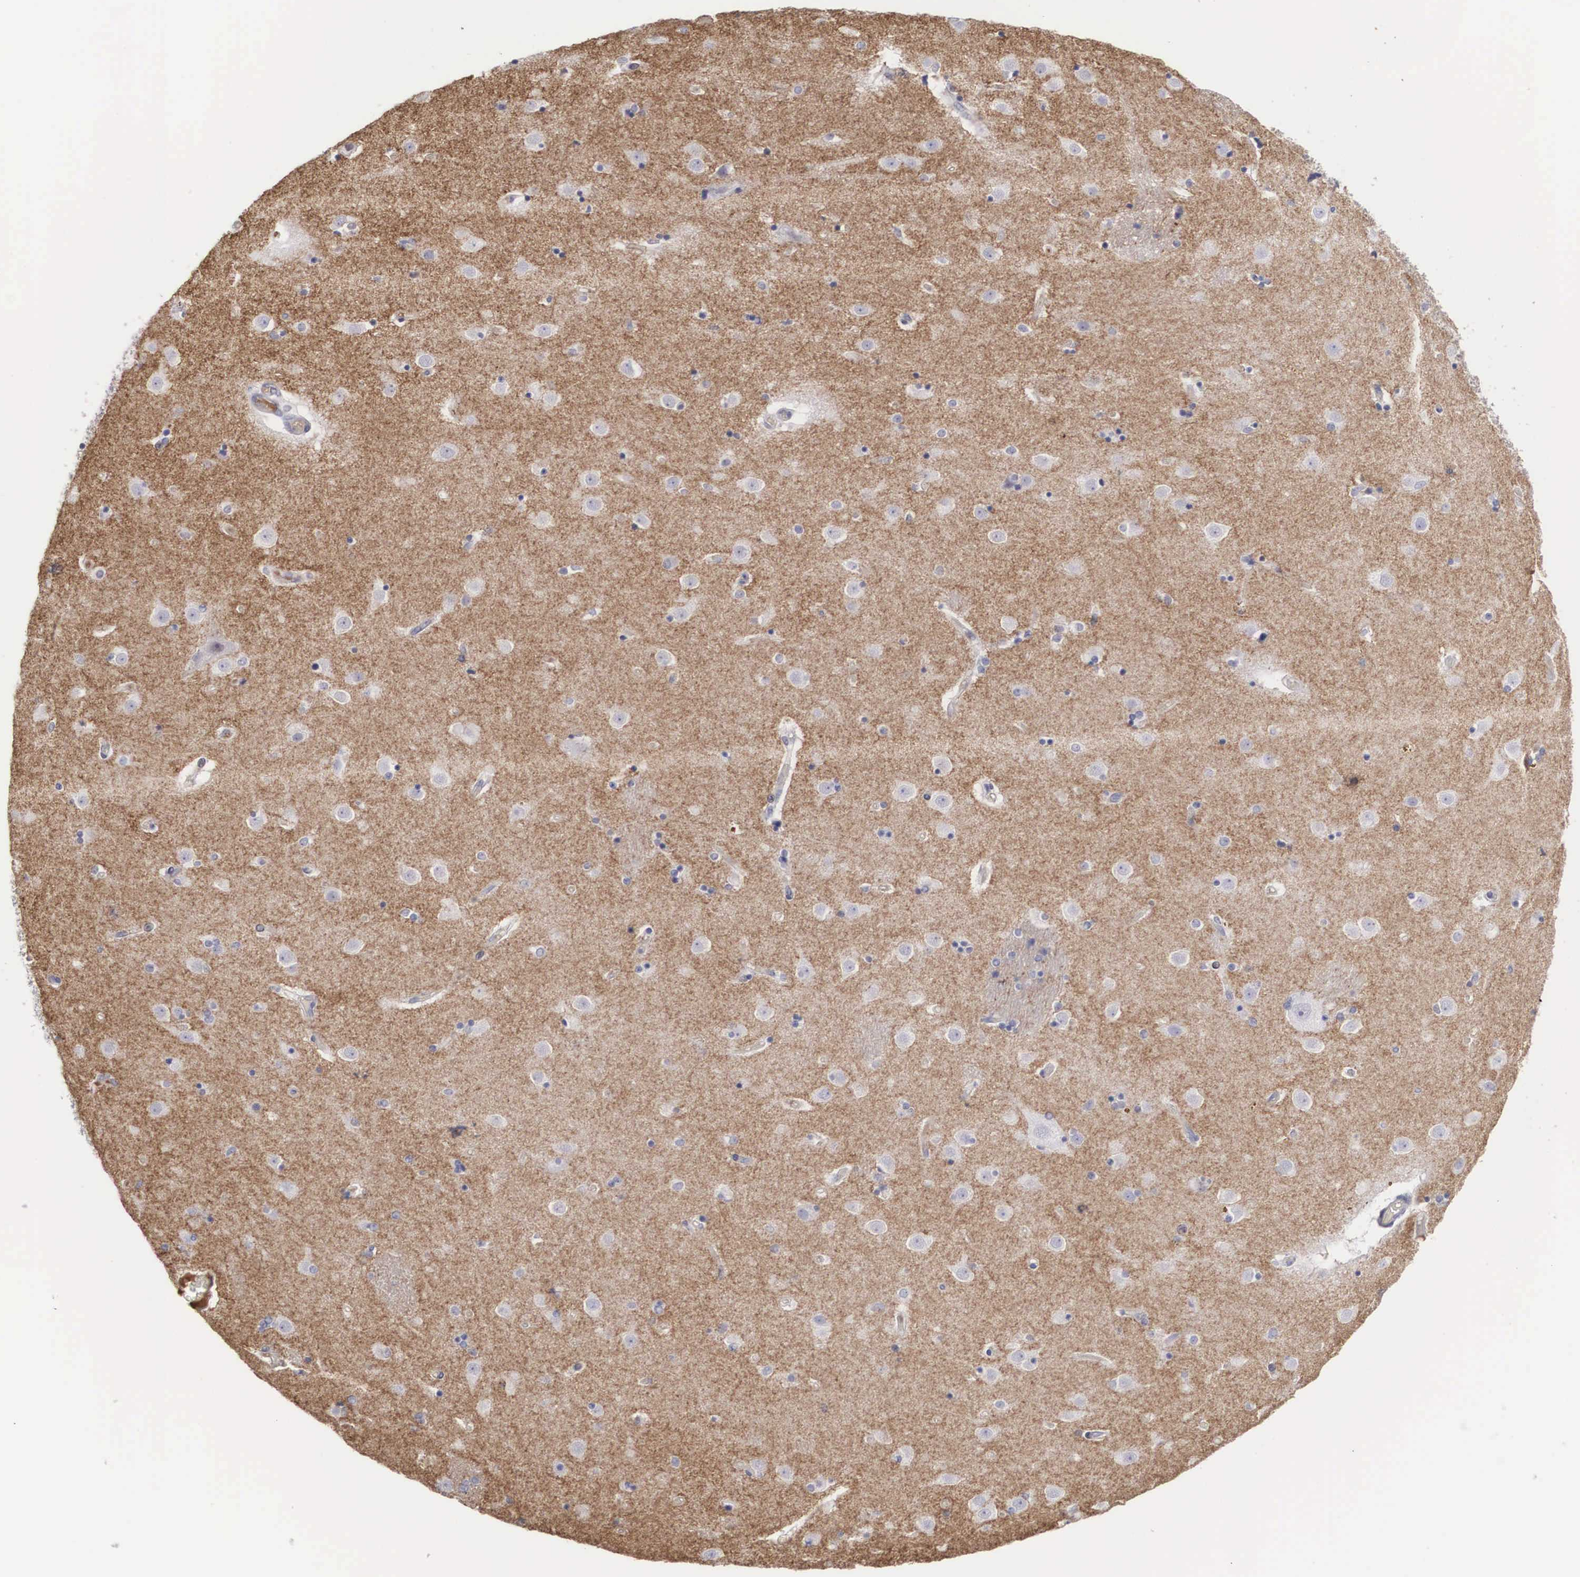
{"staining": {"intensity": "negative", "quantity": "none", "location": "none"}, "tissue": "caudate", "cell_type": "Glial cells", "image_type": "normal", "snomed": [{"axis": "morphology", "description": "Normal tissue, NOS"}, {"axis": "topography", "description": "Lateral ventricle wall"}], "caption": "Immunohistochemistry (IHC) photomicrograph of unremarkable human caudate stained for a protein (brown), which demonstrates no staining in glial cells.", "gene": "RBPJ", "patient": {"sex": "female", "age": 54}}